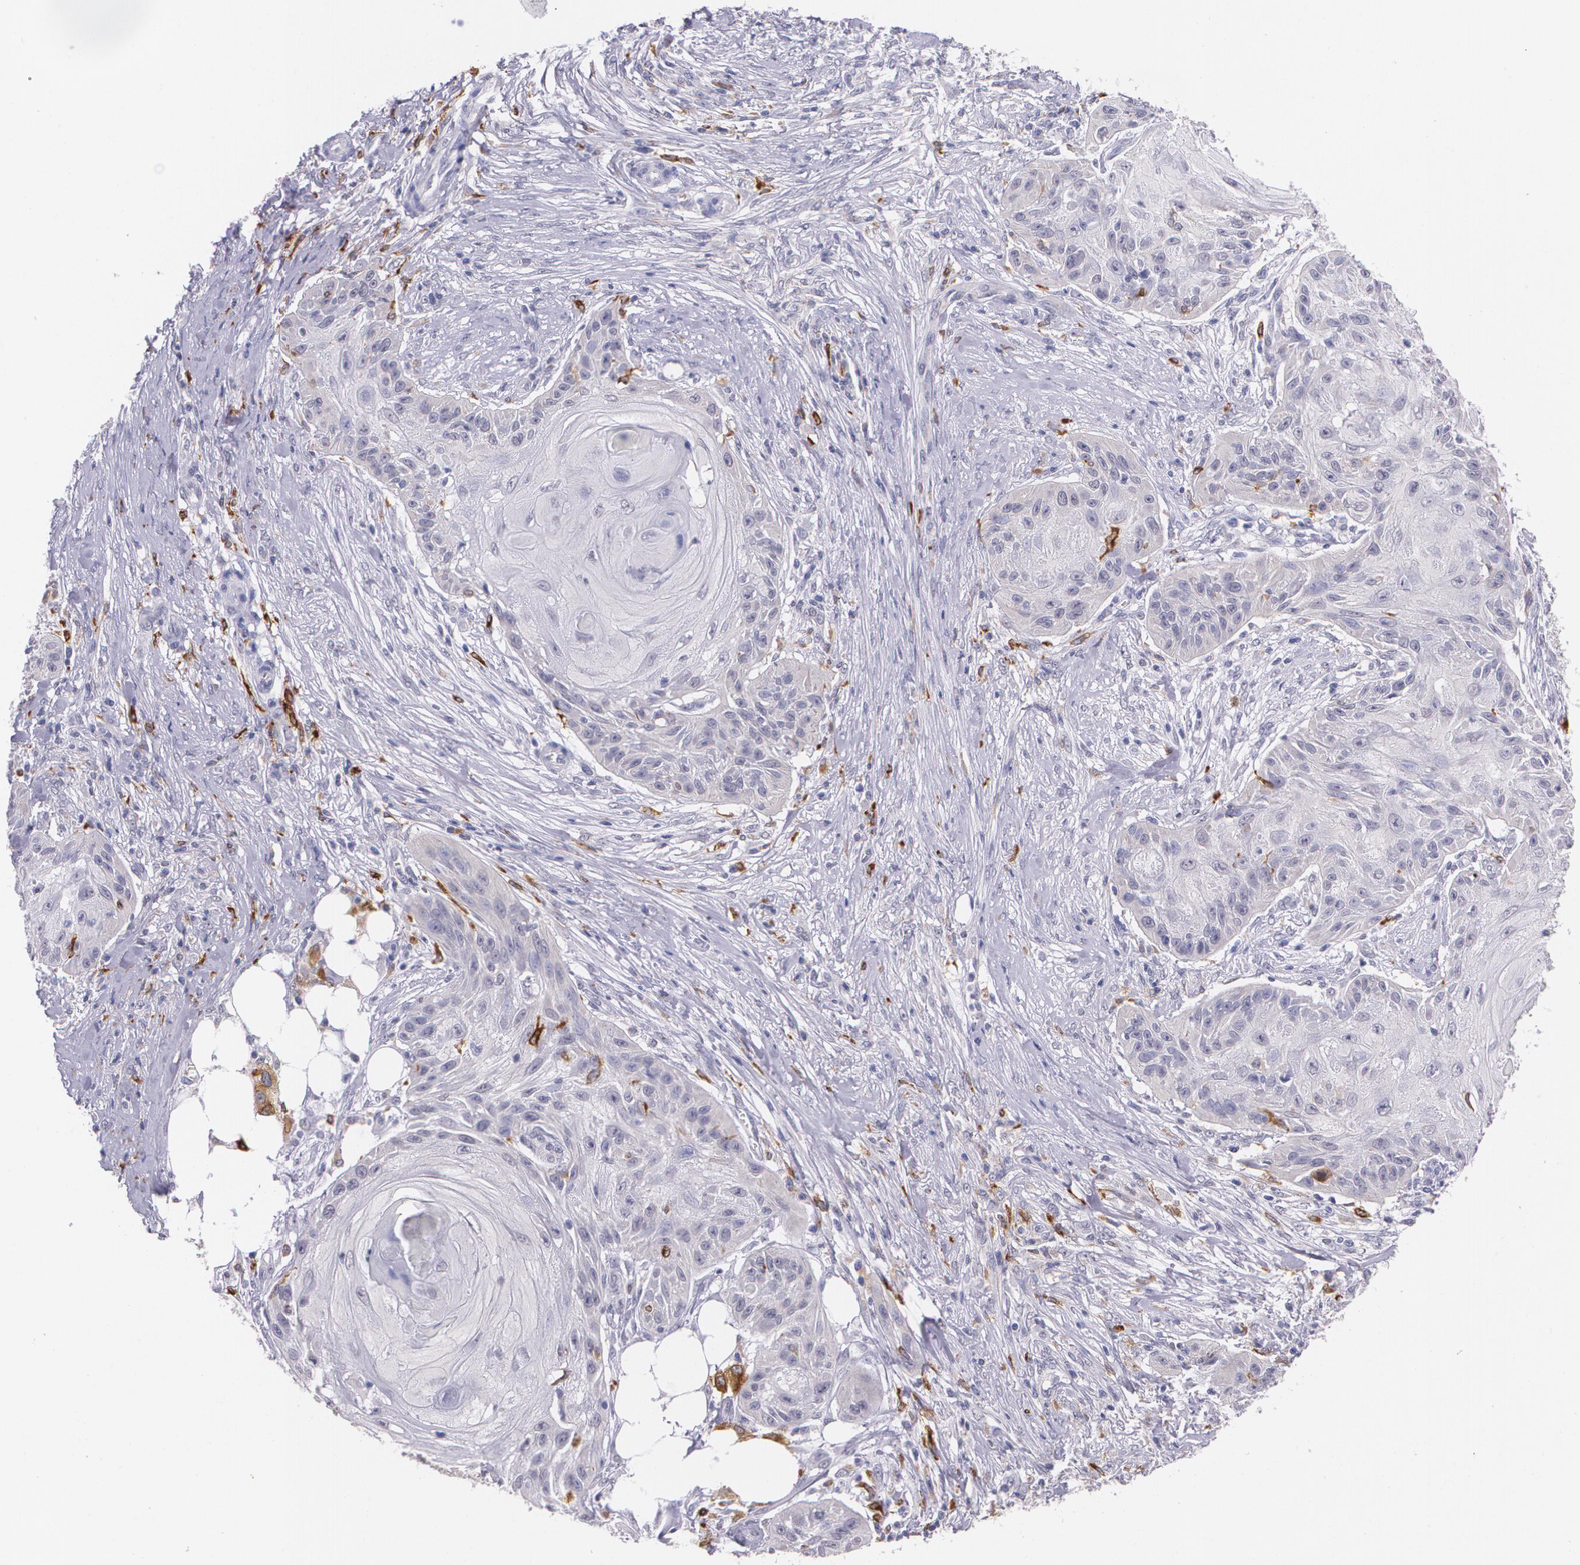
{"staining": {"intensity": "negative", "quantity": "none", "location": "none"}, "tissue": "skin cancer", "cell_type": "Tumor cells", "image_type": "cancer", "snomed": [{"axis": "morphology", "description": "Squamous cell carcinoma, NOS"}, {"axis": "topography", "description": "Skin"}], "caption": "The micrograph exhibits no staining of tumor cells in skin cancer (squamous cell carcinoma).", "gene": "RTN1", "patient": {"sex": "female", "age": 88}}